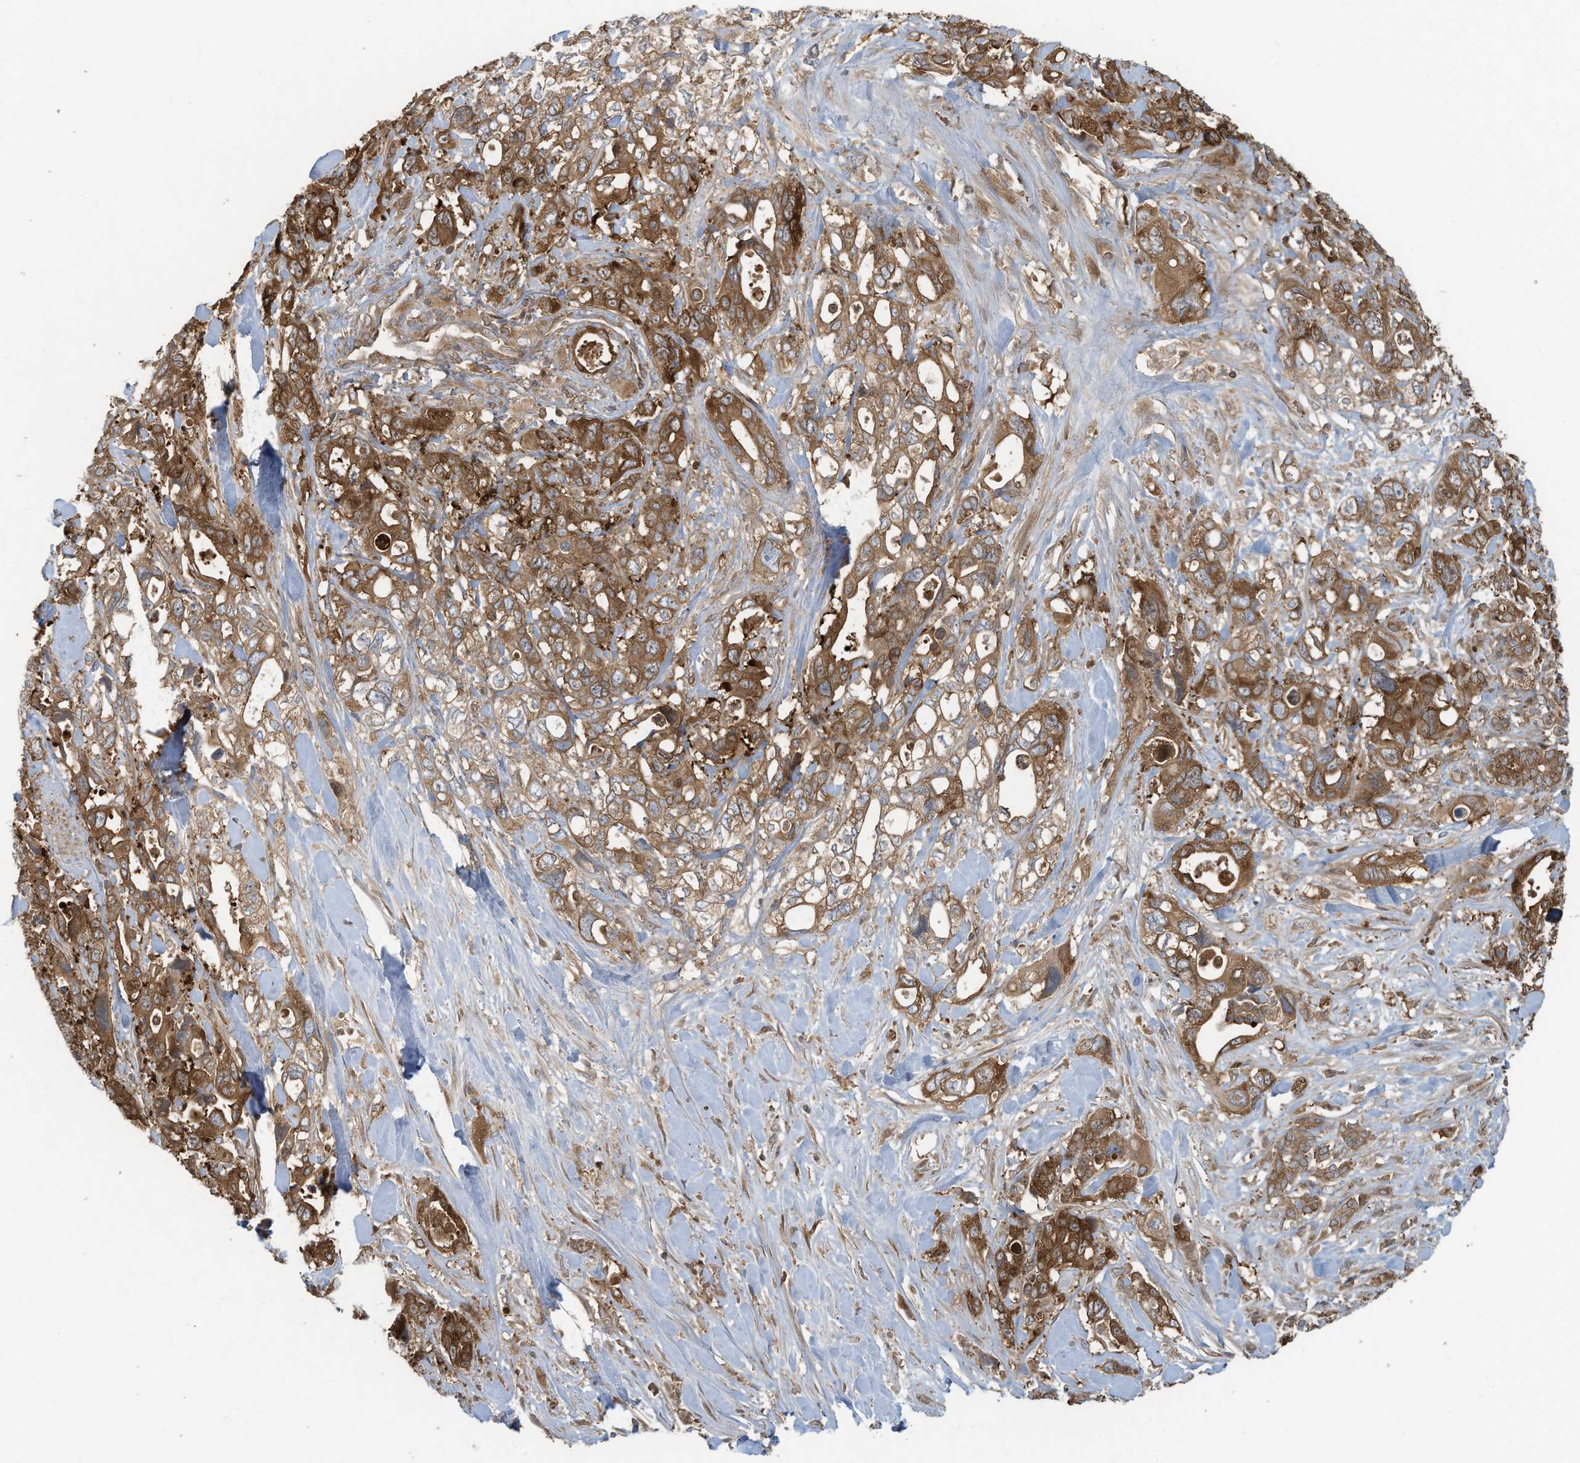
{"staining": {"intensity": "moderate", "quantity": ">75%", "location": "cytoplasmic/membranous"}, "tissue": "pancreatic cancer", "cell_type": "Tumor cells", "image_type": "cancer", "snomed": [{"axis": "morphology", "description": "Adenocarcinoma, NOS"}, {"axis": "topography", "description": "Pancreas"}], "caption": "A micrograph showing moderate cytoplasmic/membranous staining in about >75% of tumor cells in pancreatic adenocarcinoma, as visualized by brown immunohistochemical staining.", "gene": "OLA1", "patient": {"sex": "male", "age": 46}}